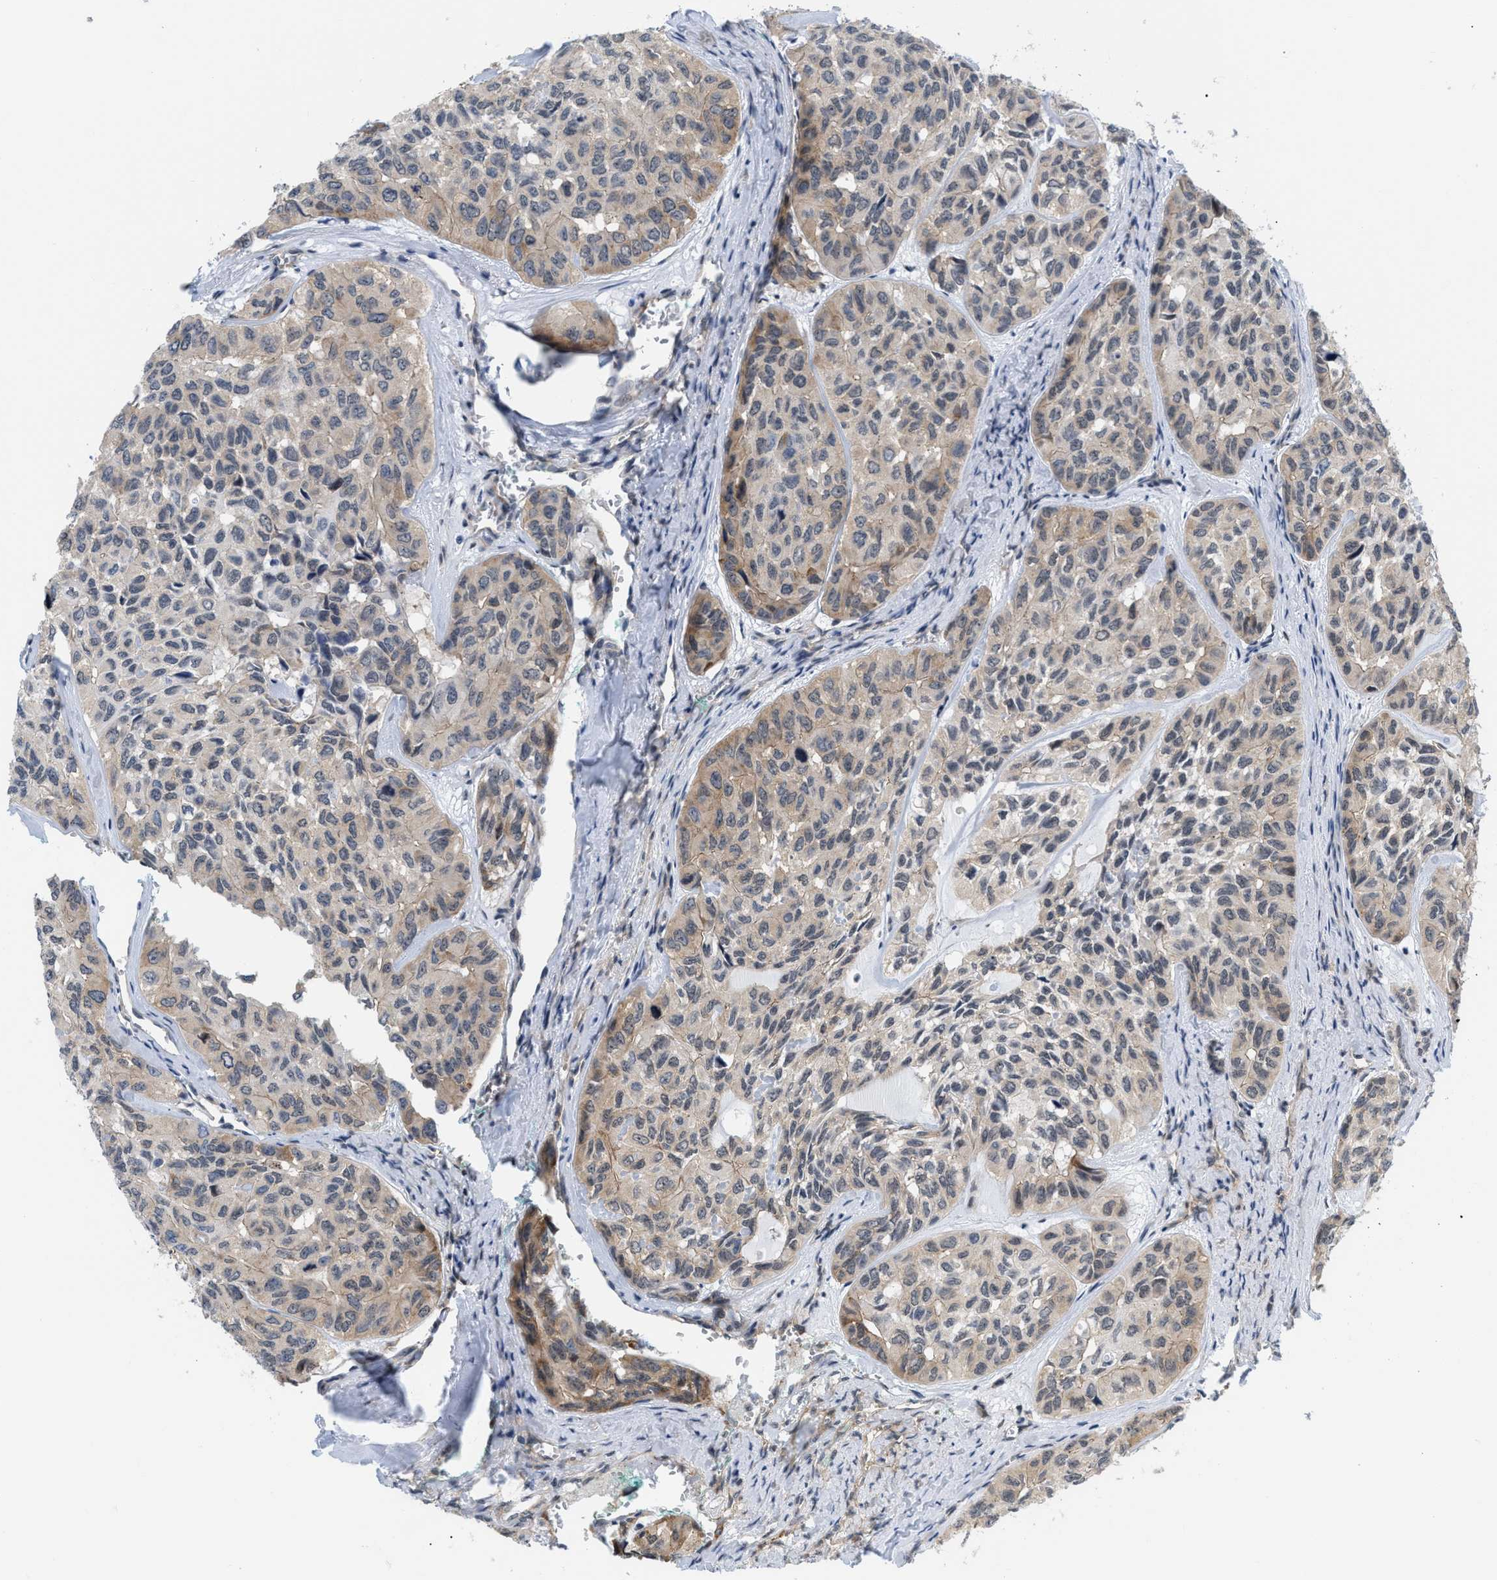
{"staining": {"intensity": "moderate", "quantity": "25%-75%", "location": "cytoplasmic/membranous"}, "tissue": "head and neck cancer", "cell_type": "Tumor cells", "image_type": "cancer", "snomed": [{"axis": "morphology", "description": "Adenocarcinoma, NOS"}, {"axis": "topography", "description": "Salivary gland, NOS"}, {"axis": "topography", "description": "Head-Neck"}], "caption": "This is an image of immunohistochemistry (IHC) staining of head and neck cancer, which shows moderate expression in the cytoplasmic/membranous of tumor cells.", "gene": "GPRASP2", "patient": {"sex": "female", "age": 76}}